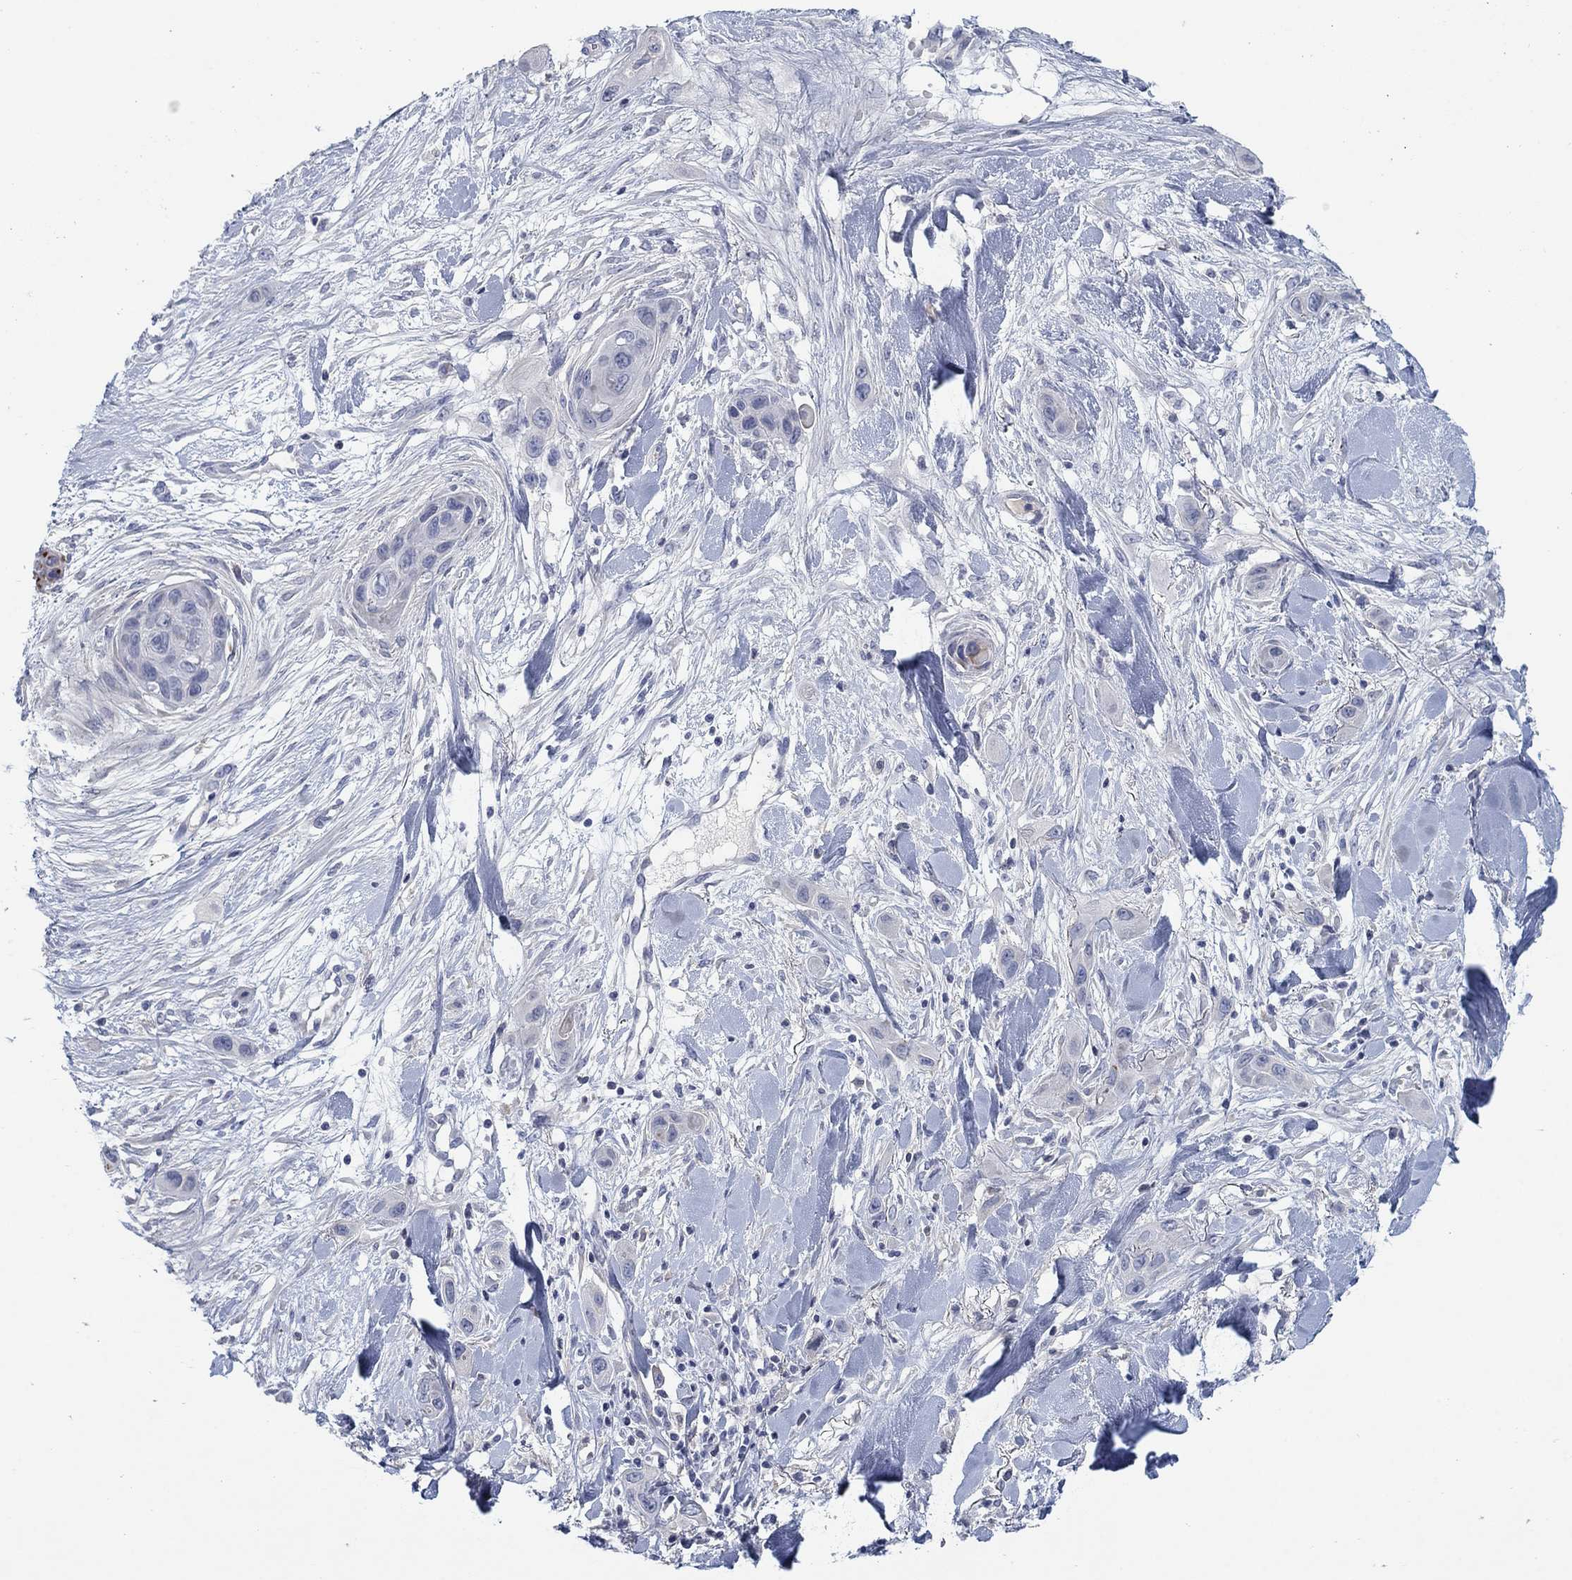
{"staining": {"intensity": "negative", "quantity": "none", "location": "none"}, "tissue": "skin cancer", "cell_type": "Tumor cells", "image_type": "cancer", "snomed": [{"axis": "morphology", "description": "Squamous cell carcinoma, NOS"}, {"axis": "topography", "description": "Skin"}], "caption": "This is a image of immunohistochemistry (IHC) staining of squamous cell carcinoma (skin), which shows no expression in tumor cells.", "gene": "TMEM249", "patient": {"sex": "male", "age": 79}}